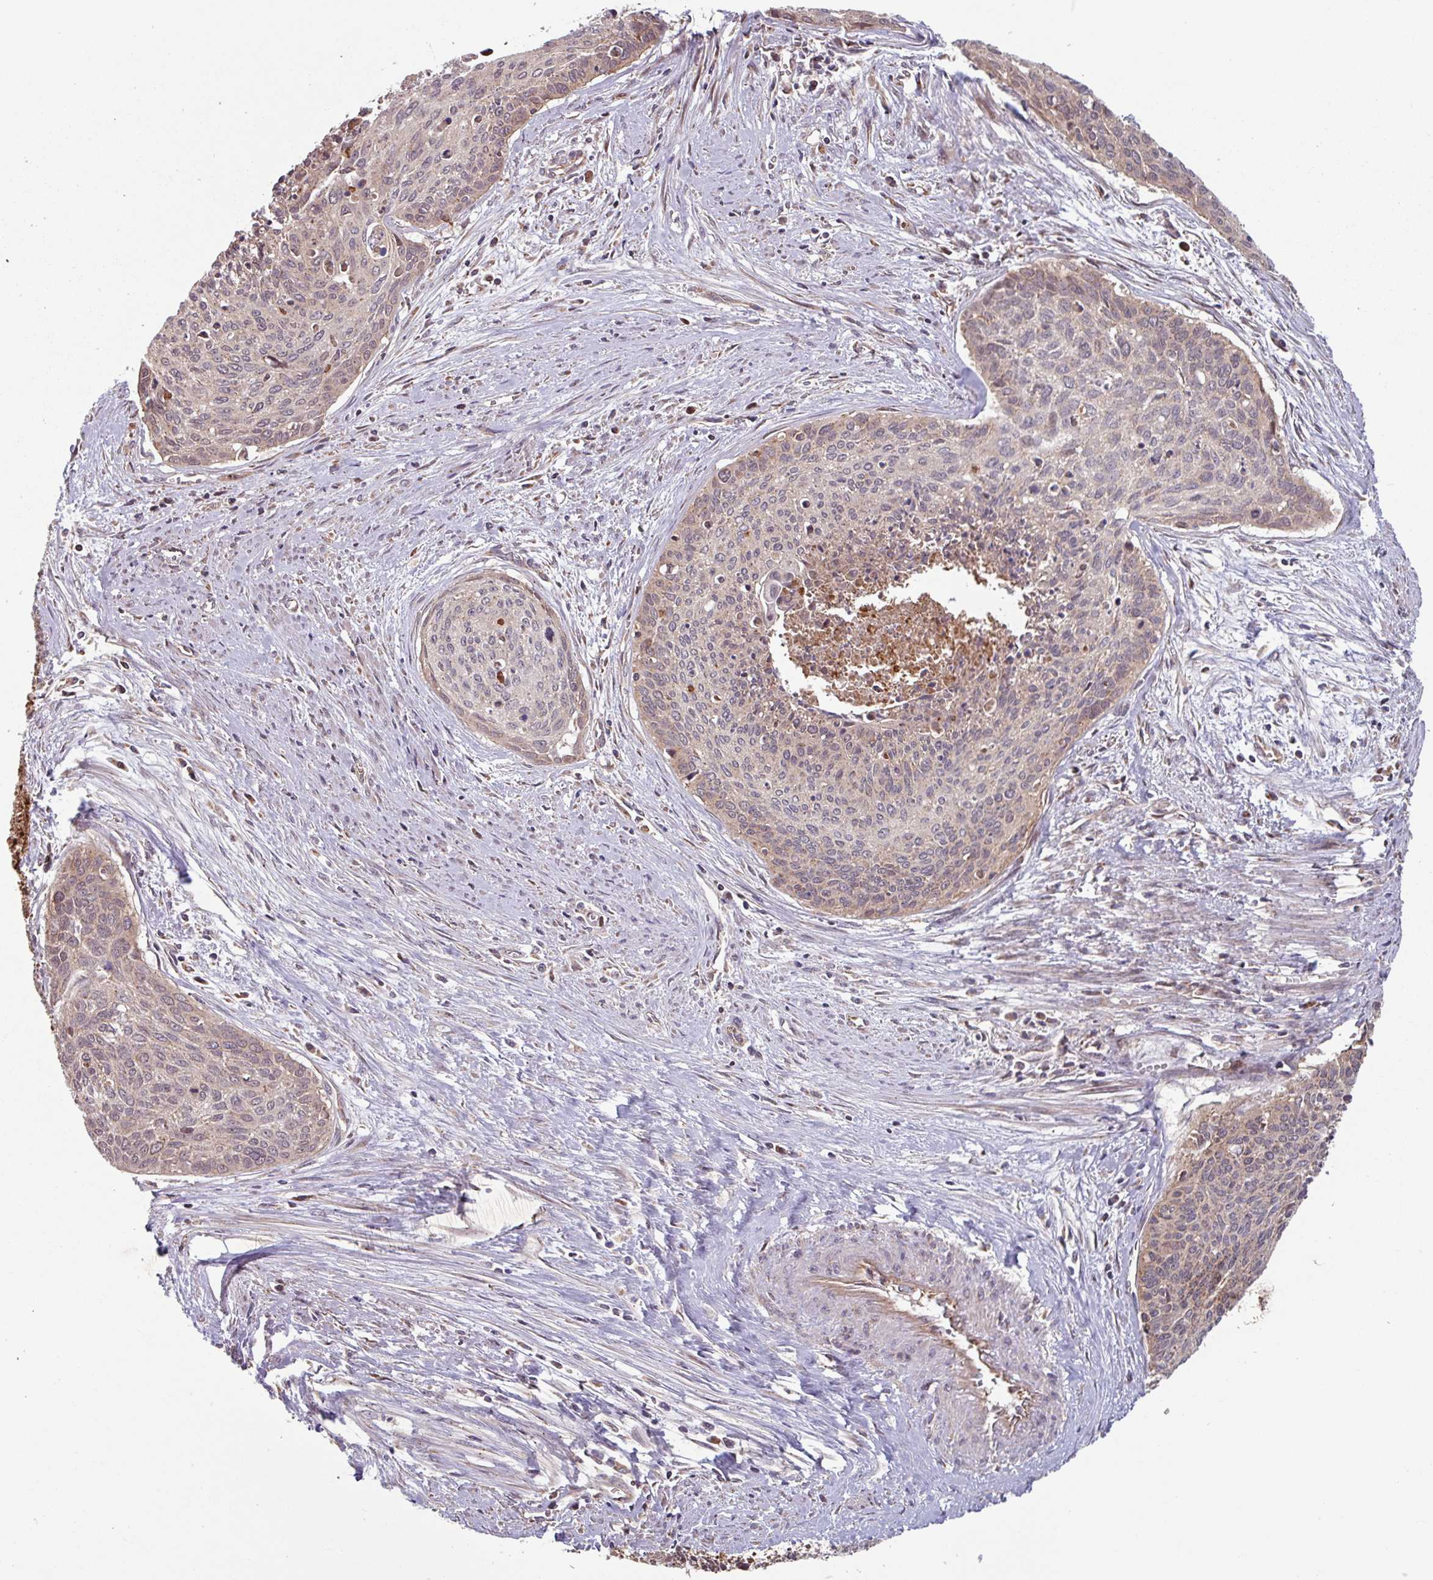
{"staining": {"intensity": "weak", "quantity": "25%-75%", "location": "cytoplasmic/membranous"}, "tissue": "cervical cancer", "cell_type": "Tumor cells", "image_type": "cancer", "snomed": [{"axis": "morphology", "description": "Squamous cell carcinoma, NOS"}, {"axis": "topography", "description": "Cervix"}], "caption": "Immunohistochemistry (IHC) (DAB) staining of human cervical cancer exhibits weak cytoplasmic/membranous protein positivity in about 25%-75% of tumor cells.", "gene": "COX7C", "patient": {"sex": "female", "age": 55}}